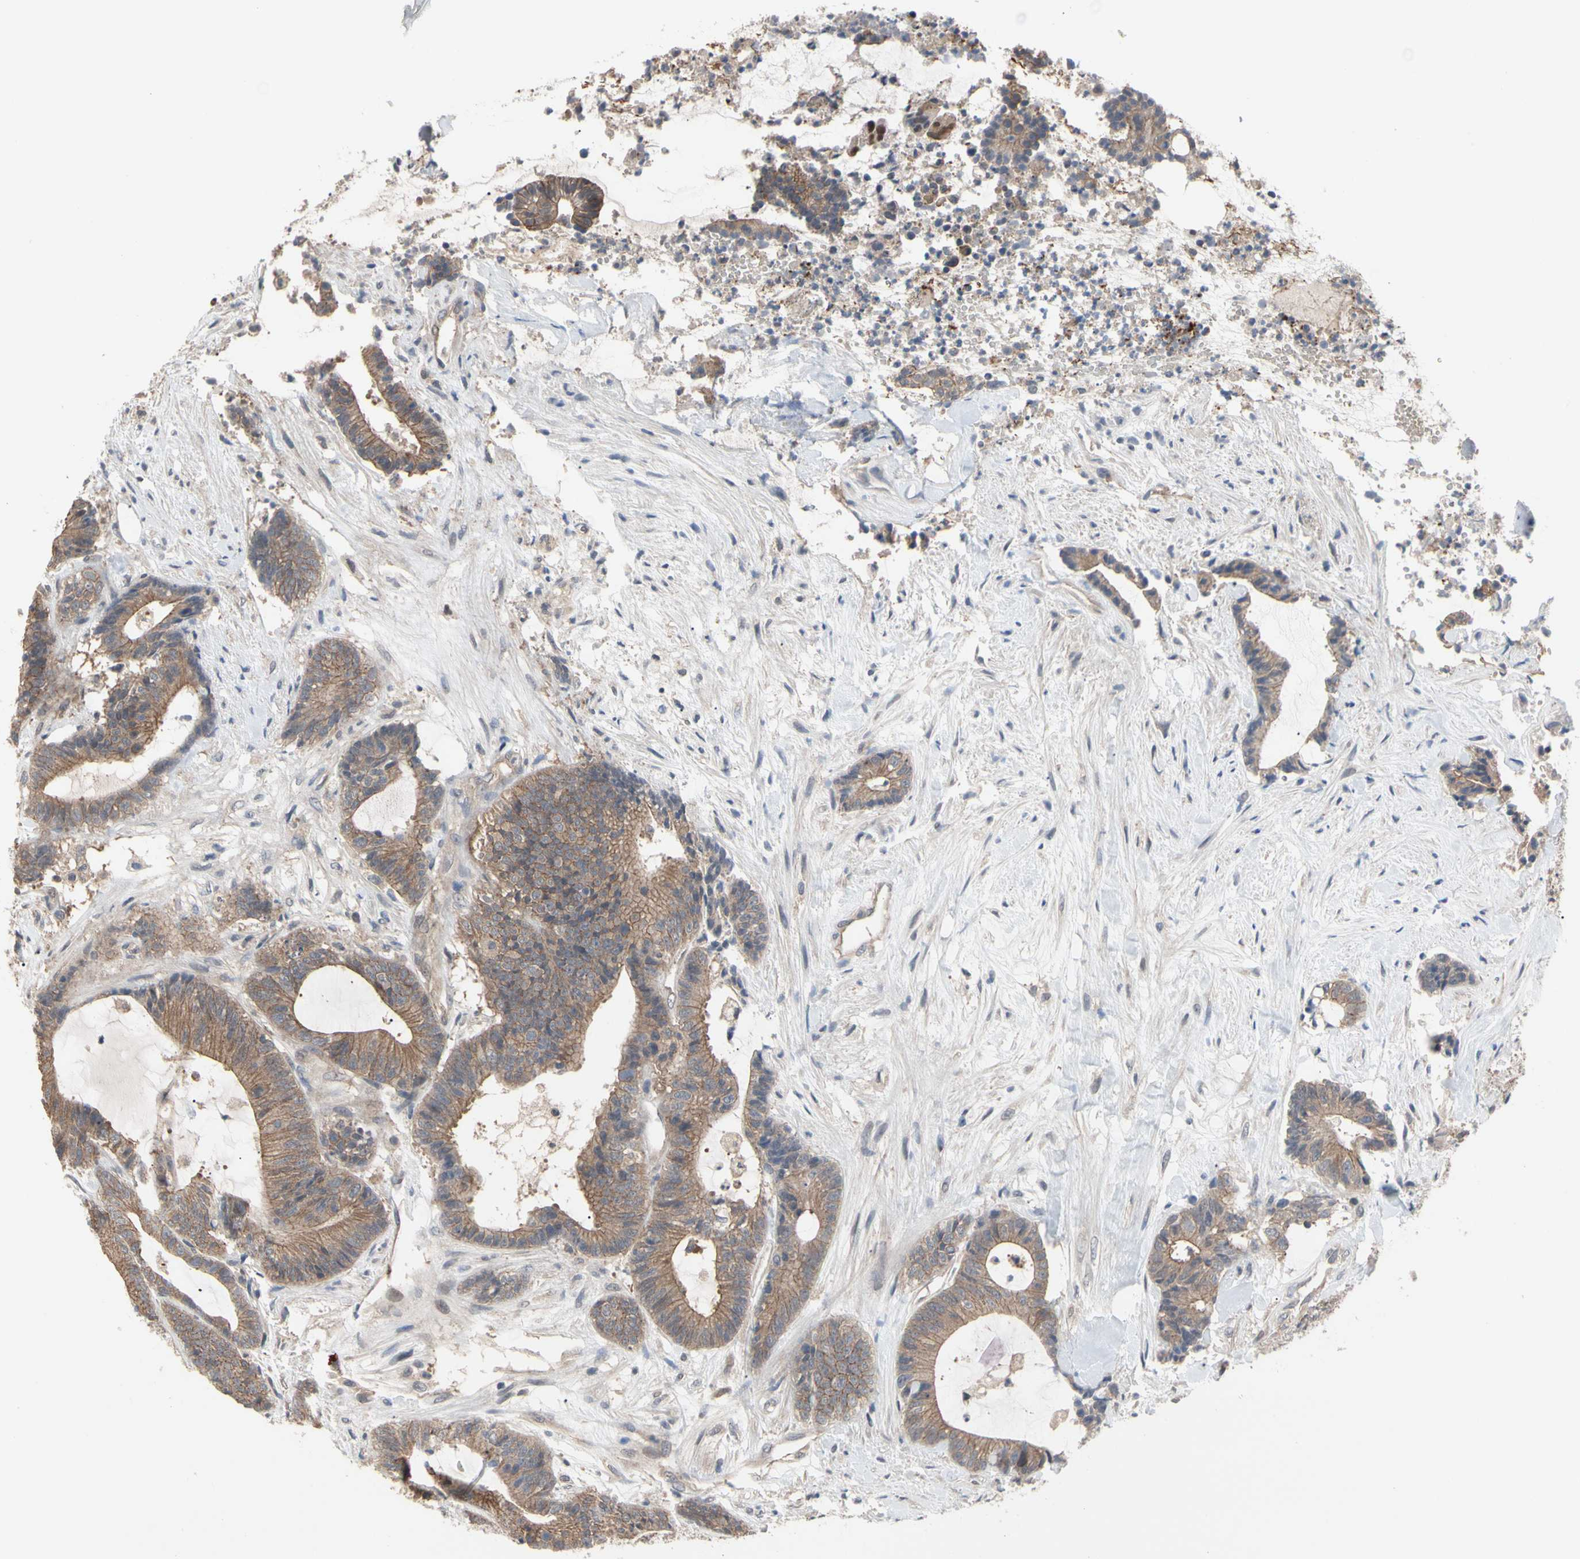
{"staining": {"intensity": "moderate", "quantity": ">75%", "location": "cytoplasmic/membranous"}, "tissue": "colorectal cancer", "cell_type": "Tumor cells", "image_type": "cancer", "snomed": [{"axis": "morphology", "description": "Adenocarcinoma, NOS"}, {"axis": "topography", "description": "Colon"}], "caption": "Human adenocarcinoma (colorectal) stained with a protein marker exhibits moderate staining in tumor cells.", "gene": "DPP8", "patient": {"sex": "female", "age": 84}}